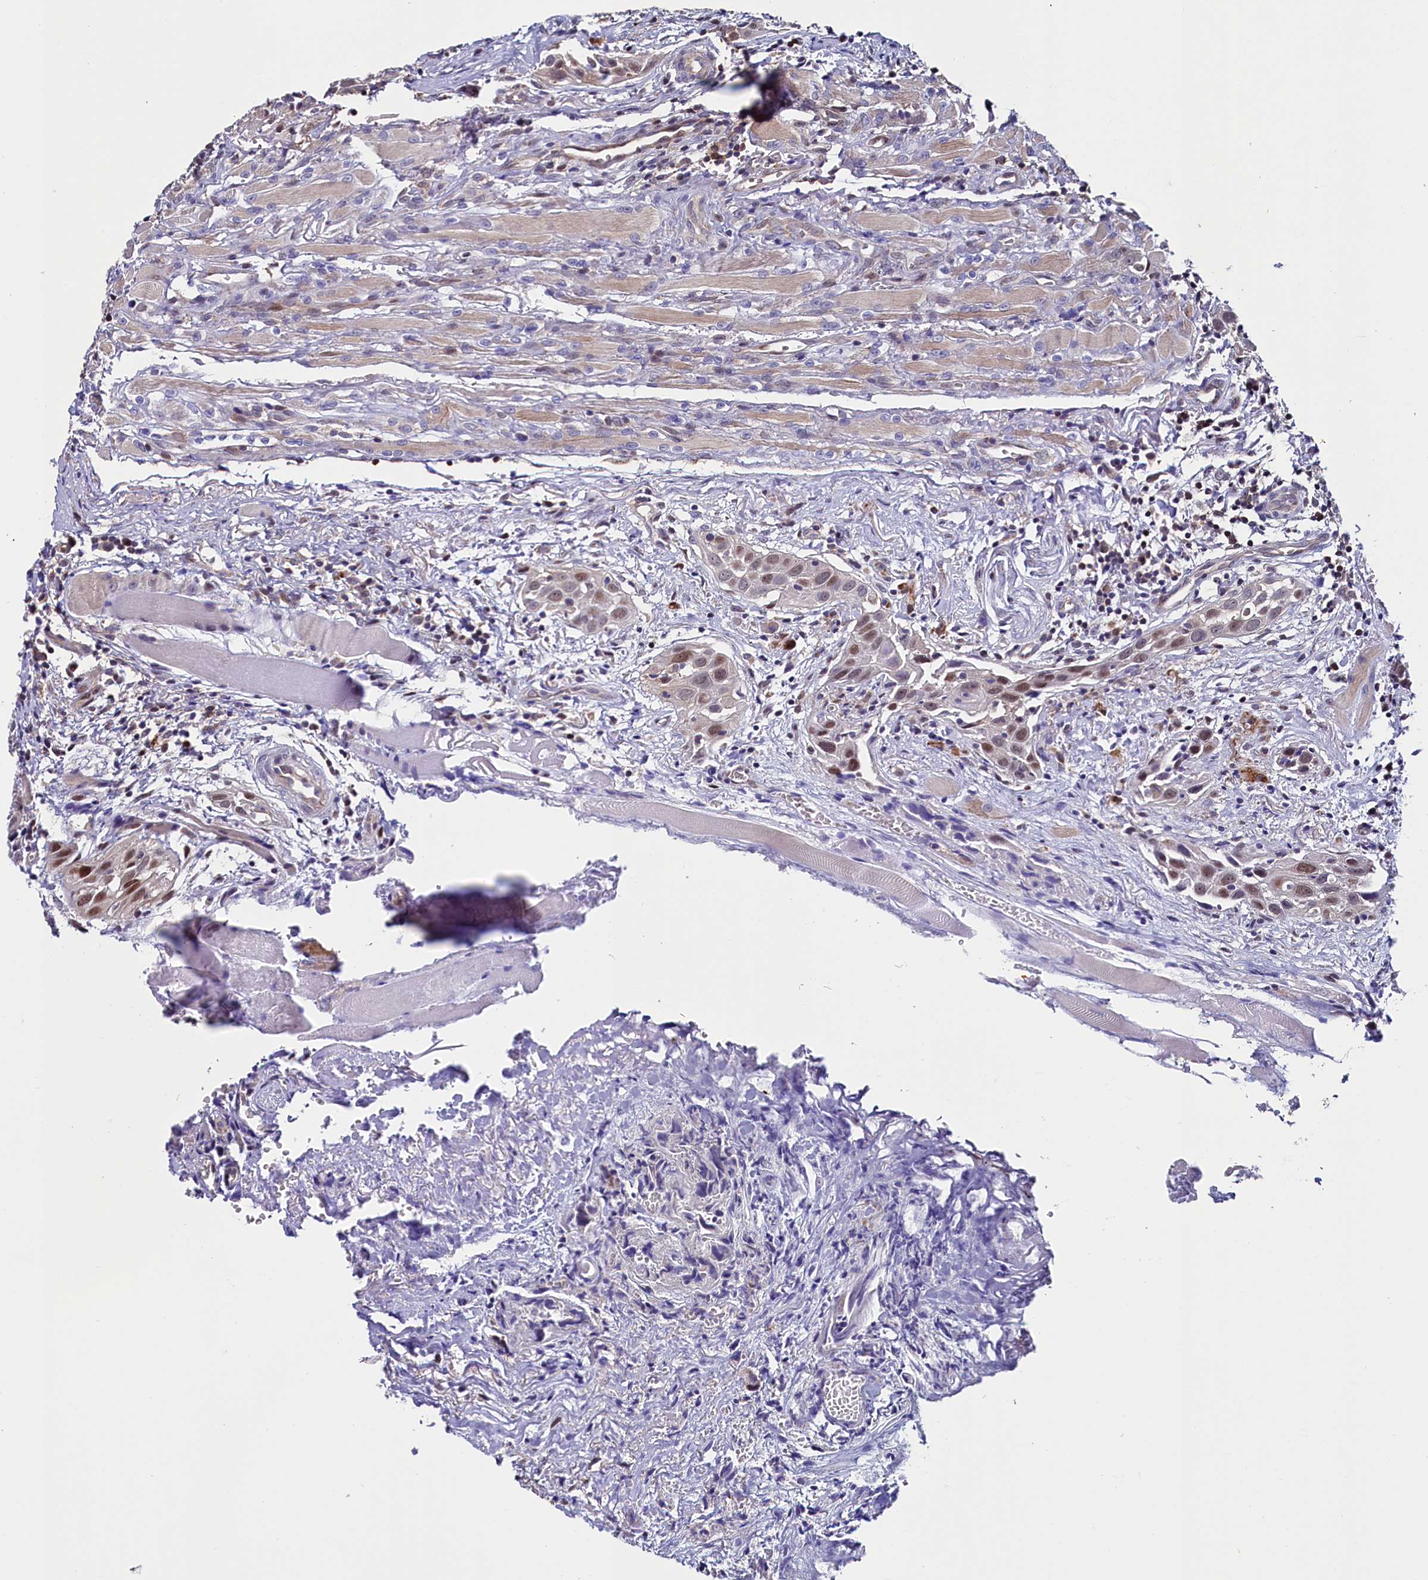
{"staining": {"intensity": "weak", "quantity": ">75%", "location": "nuclear"}, "tissue": "head and neck cancer", "cell_type": "Tumor cells", "image_type": "cancer", "snomed": [{"axis": "morphology", "description": "Squamous cell carcinoma, NOS"}, {"axis": "topography", "description": "Oral tissue"}, {"axis": "topography", "description": "Head-Neck"}], "caption": "Human squamous cell carcinoma (head and neck) stained for a protein (brown) demonstrates weak nuclear positive positivity in approximately >75% of tumor cells.", "gene": "CIAPIN1", "patient": {"sex": "female", "age": 50}}